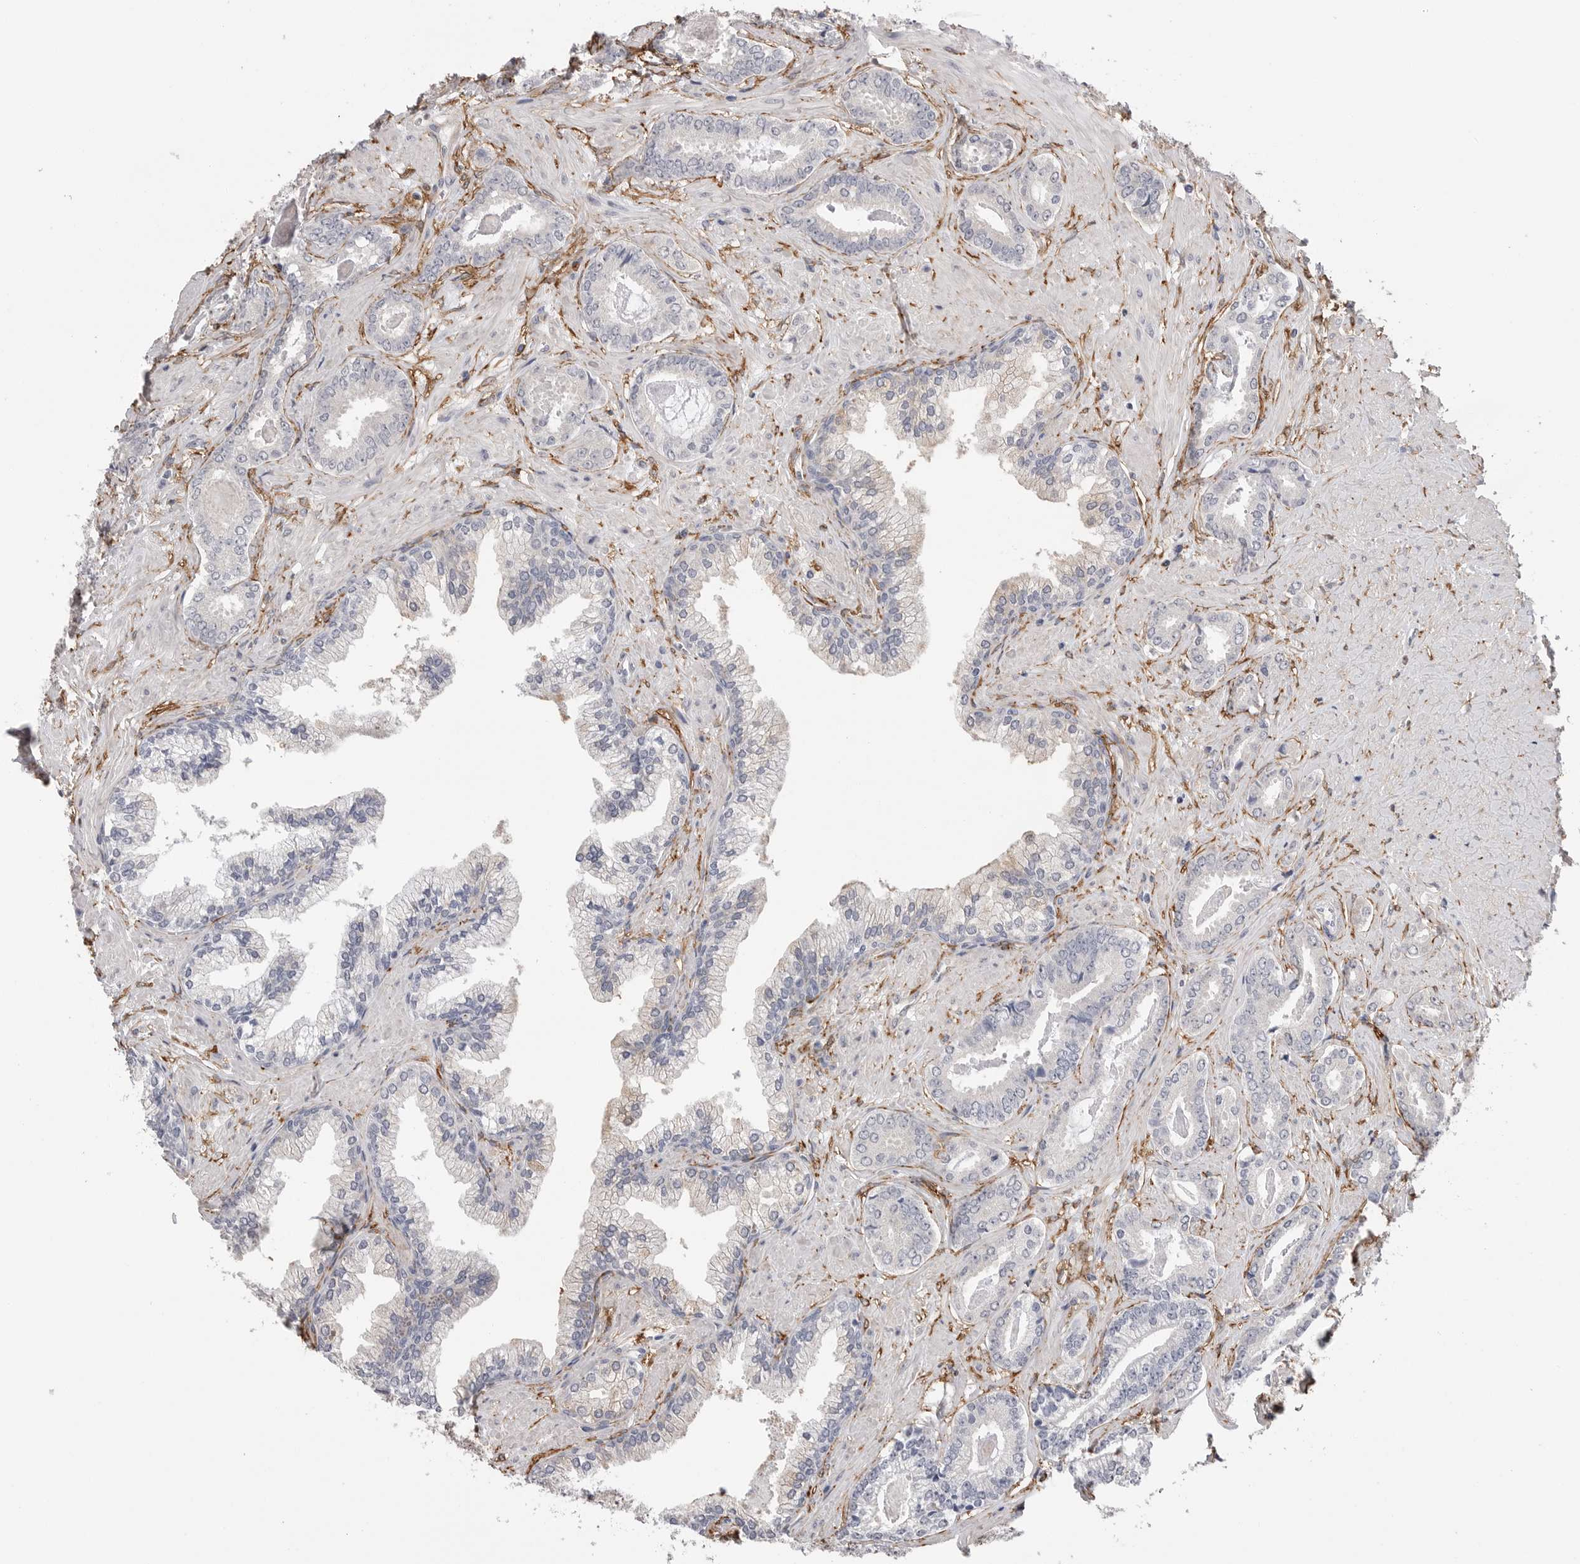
{"staining": {"intensity": "negative", "quantity": "none", "location": "none"}, "tissue": "prostate cancer", "cell_type": "Tumor cells", "image_type": "cancer", "snomed": [{"axis": "morphology", "description": "Adenocarcinoma, Low grade"}, {"axis": "topography", "description": "Prostate"}], "caption": "Protein analysis of prostate low-grade adenocarcinoma demonstrates no significant positivity in tumor cells. (DAB (3,3'-diaminobenzidine) immunohistochemistry (IHC) with hematoxylin counter stain).", "gene": "AKAP12", "patient": {"sex": "male", "age": 71}}